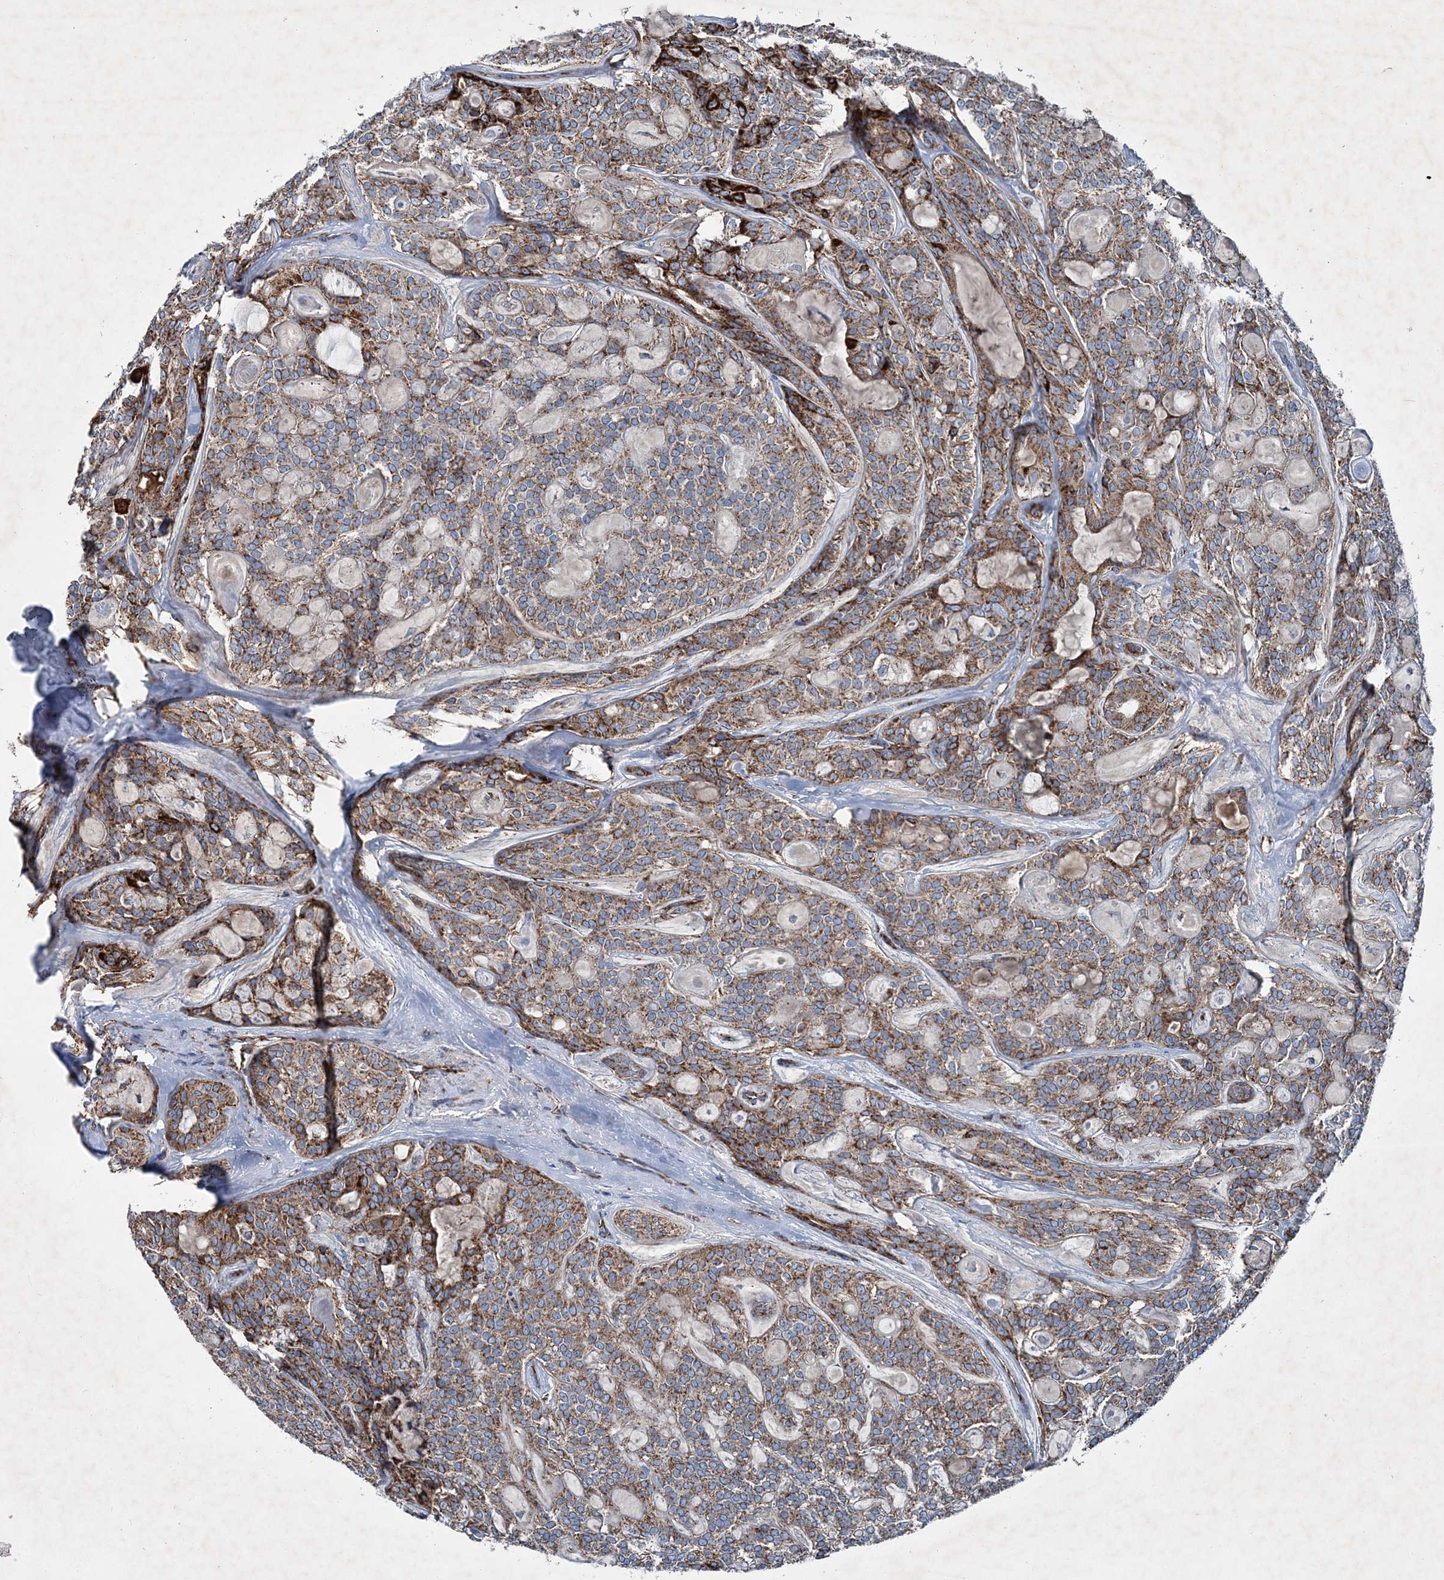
{"staining": {"intensity": "moderate", "quantity": ">75%", "location": "cytoplasmic/membranous"}, "tissue": "head and neck cancer", "cell_type": "Tumor cells", "image_type": "cancer", "snomed": [{"axis": "morphology", "description": "Adenocarcinoma, NOS"}, {"axis": "topography", "description": "Head-Neck"}], "caption": "Head and neck cancer (adenocarcinoma) stained with immunohistochemistry (IHC) reveals moderate cytoplasmic/membranous staining in about >75% of tumor cells. Using DAB (3,3'-diaminobenzidine) (brown) and hematoxylin (blue) stains, captured at high magnification using brightfield microscopy.", "gene": "SPAG16", "patient": {"sex": "male", "age": 66}}